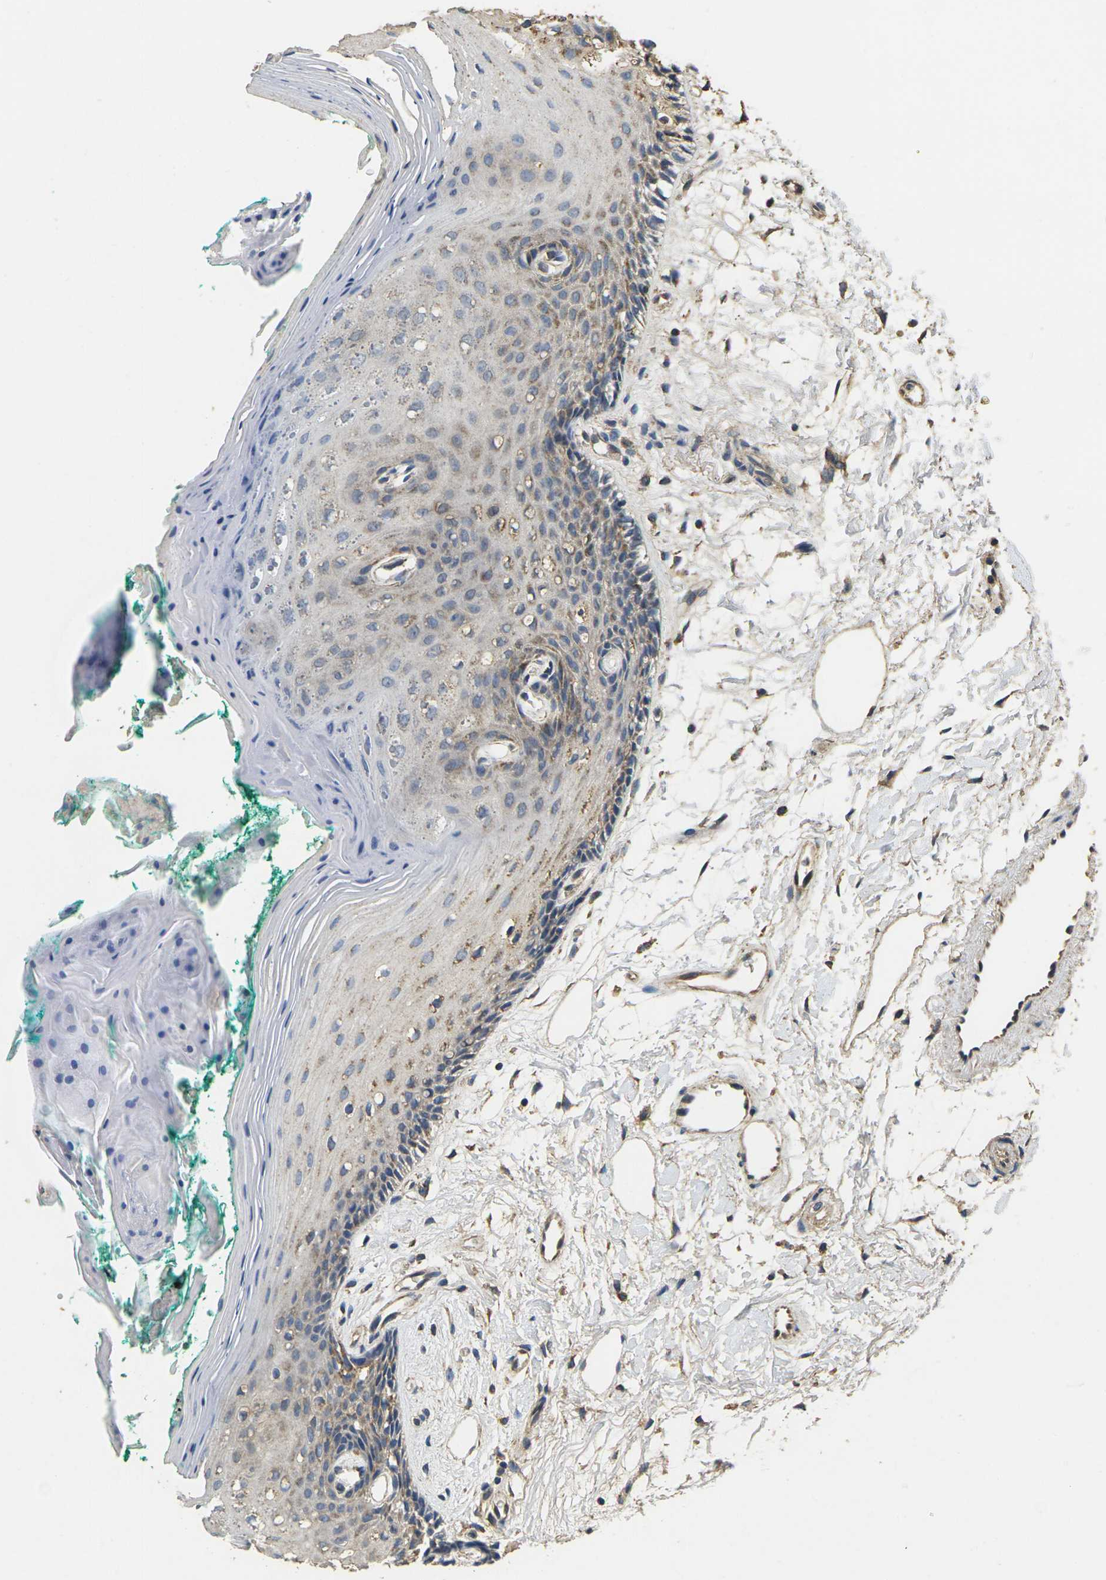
{"staining": {"intensity": "weak", "quantity": "25%-75%", "location": "cytoplasmic/membranous"}, "tissue": "oral mucosa", "cell_type": "Squamous epithelial cells", "image_type": "normal", "snomed": [{"axis": "morphology", "description": "Normal tissue, NOS"}, {"axis": "topography", "description": "Skeletal muscle"}, {"axis": "topography", "description": "Oral tissue"}, {"axis": "topography", "description": "Peripheral nerve tissue"}], "caption": "Oral mucosa stained with DAB immunohistochemistry (IHC) exhibits low levels of weak cytoplasmic/membranous staining in about 25%-75% of squamous epithelial cells.", "gene": "MAPK11", "patient": {"sex": "female", "age": 84}}